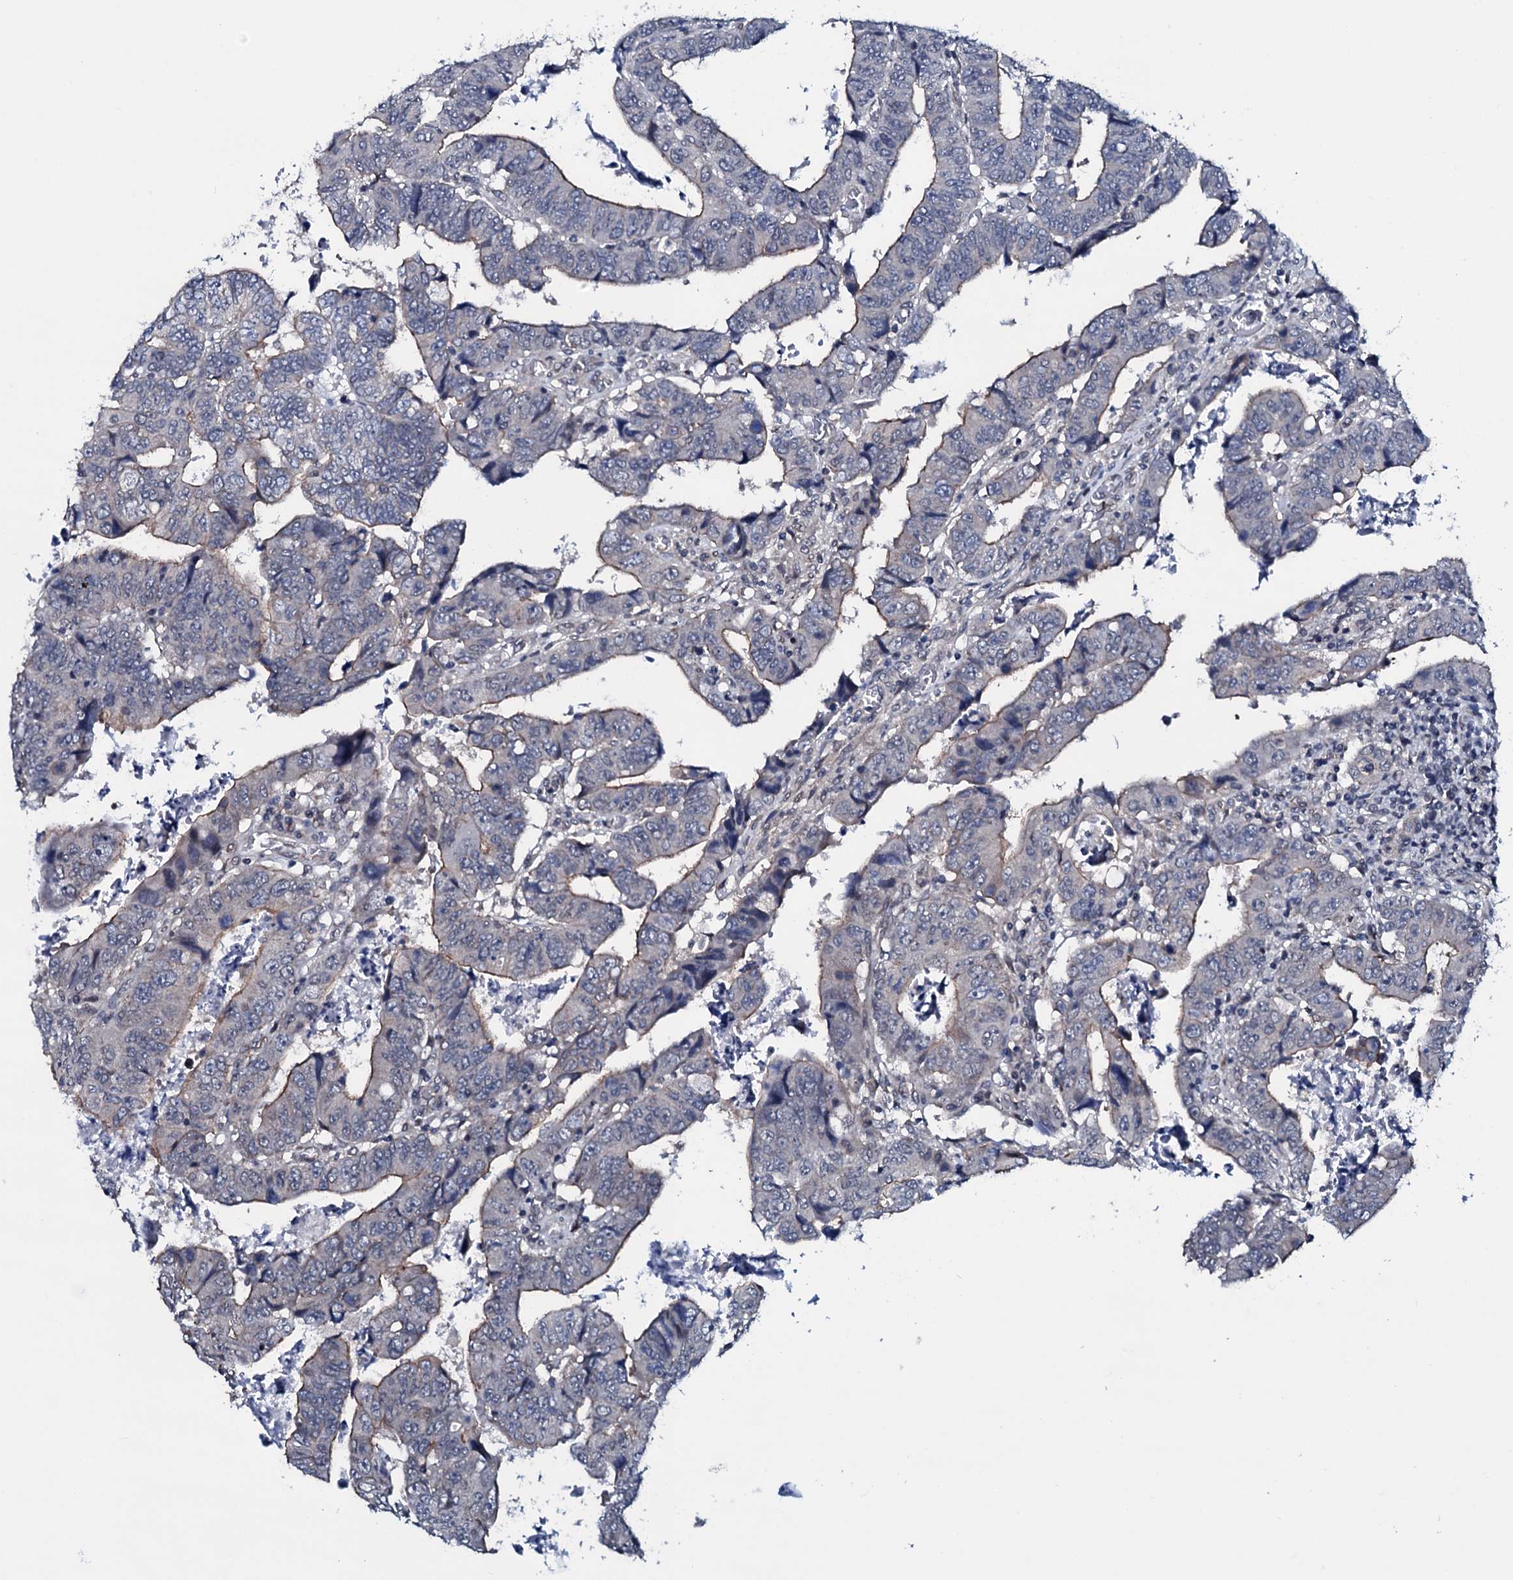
{"staining": {"intensity": "weak", "quantity": "25%-75%", "location": "cytoplasmic/membranous"}, "tissue": "colorectal cancer", "cell_type": "Tumor cells", "image_type": "cancer", "snomed": [{"axis": "morphology", "description": "Normal tissue, NOS"}, {"axis": "morphology", "description": "Adenocarcinoma, NOS"}, {"axis": "topography", "description": "Rectum"}], "caption": "Colorectal cancer stained with DAB immunohistochemistry (IHC) displays low levels of weak cytoplasmic/membranous staining in approximately 25%-75% of tumor cells. (brown staining indicates protein expression, while blue staining denotes nuclei).", "gene": "OGFOD2", "patient": {"sex": "female", "age": 65}}